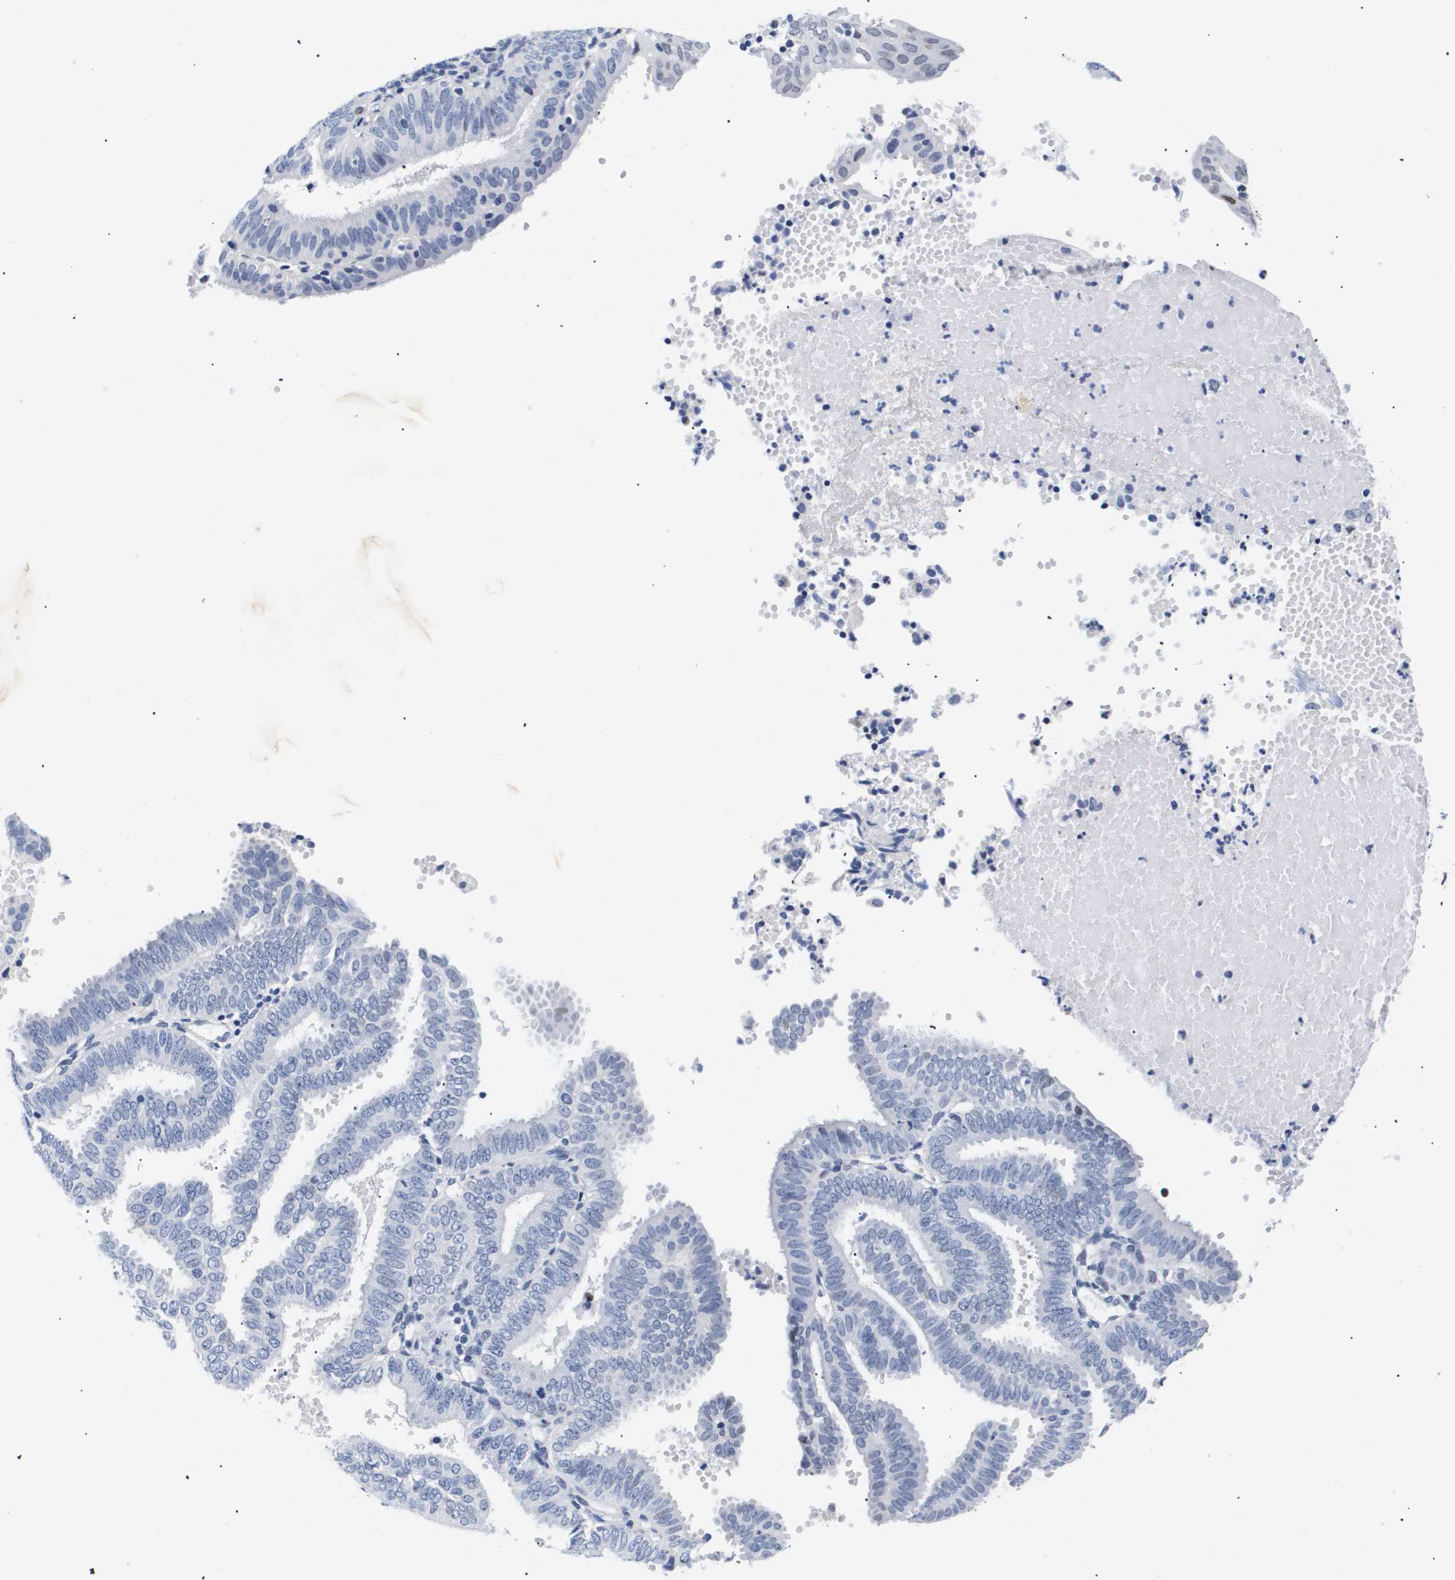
{"staining": {"intensity": "negative", "quantity": "none", "location": "none"}, "tissue": "endometrial cancer", "cell_type": "Tumor cells", "image_type": "cancer", "snomed": [{"axis": "morphology", "description": "Adenocarcinoma, NOS"}, {"axis": "topography", "description": "Endometrium"}], "caption": "Immunohistochemical staining of adenocarcinoma (endometrial) displays no significant positivity in tumor cells.", "gene": "SHD", "patient": {"sex": "female", "age": 58}}